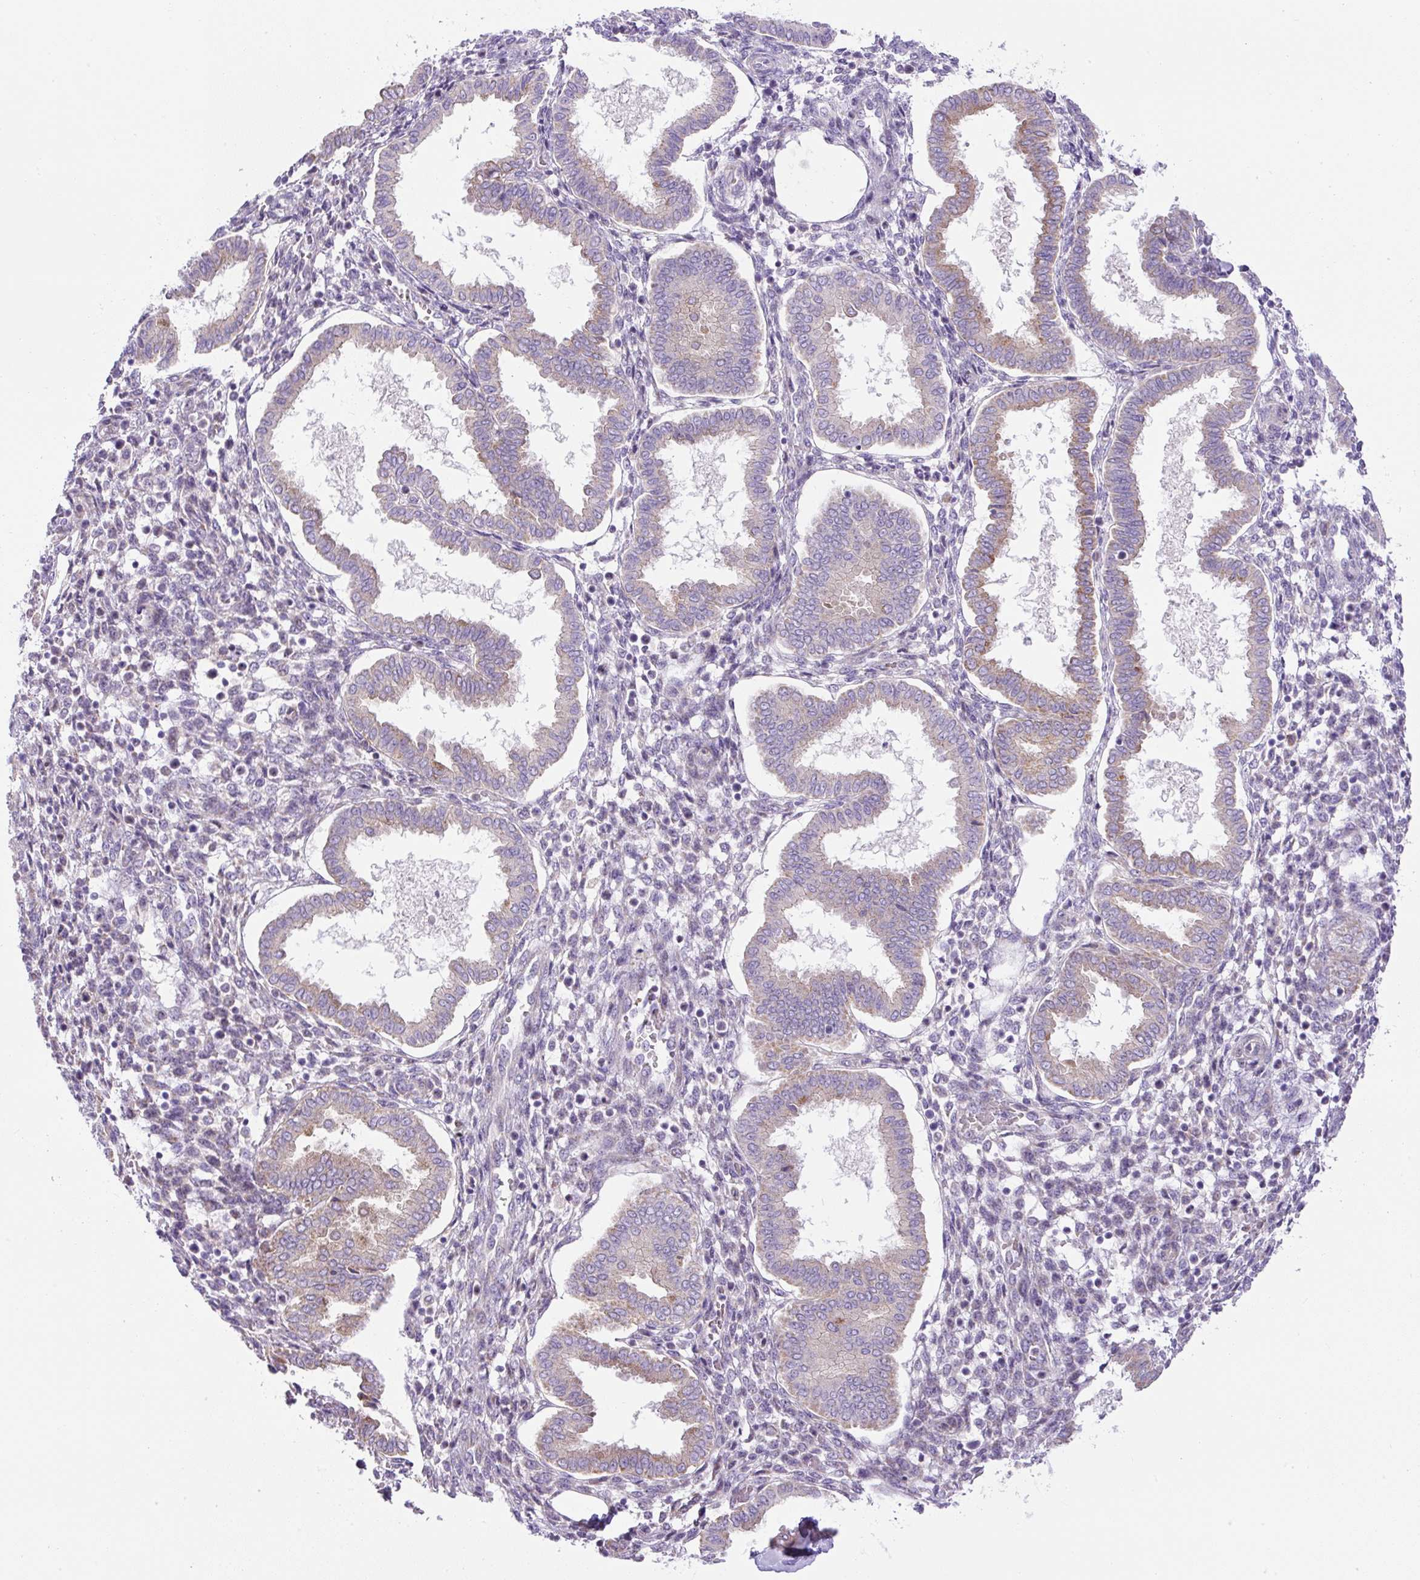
{"staining": {"intensity": "negative", "quantity": "none", "location": "none"}, "tissue": "endometrium", "cell_type": "Cells in endometrial stroma", "image_type": "normal", "snomed": [{"axis": "morphology", "description": "Normal tissue, NOS"}, {"axis": "topography", "description": "Endometrium"}], "caption": "Cells in endometrial stroma show no significant protein expression in benign endometrium. The staining is performed using DAB (3,3'-diaminobenzidine) brown chromogen with nuclei counter-stained in using hematoxylin.", "gene": "ZNF596", "patient": {"sex": "female", "age": 24}}